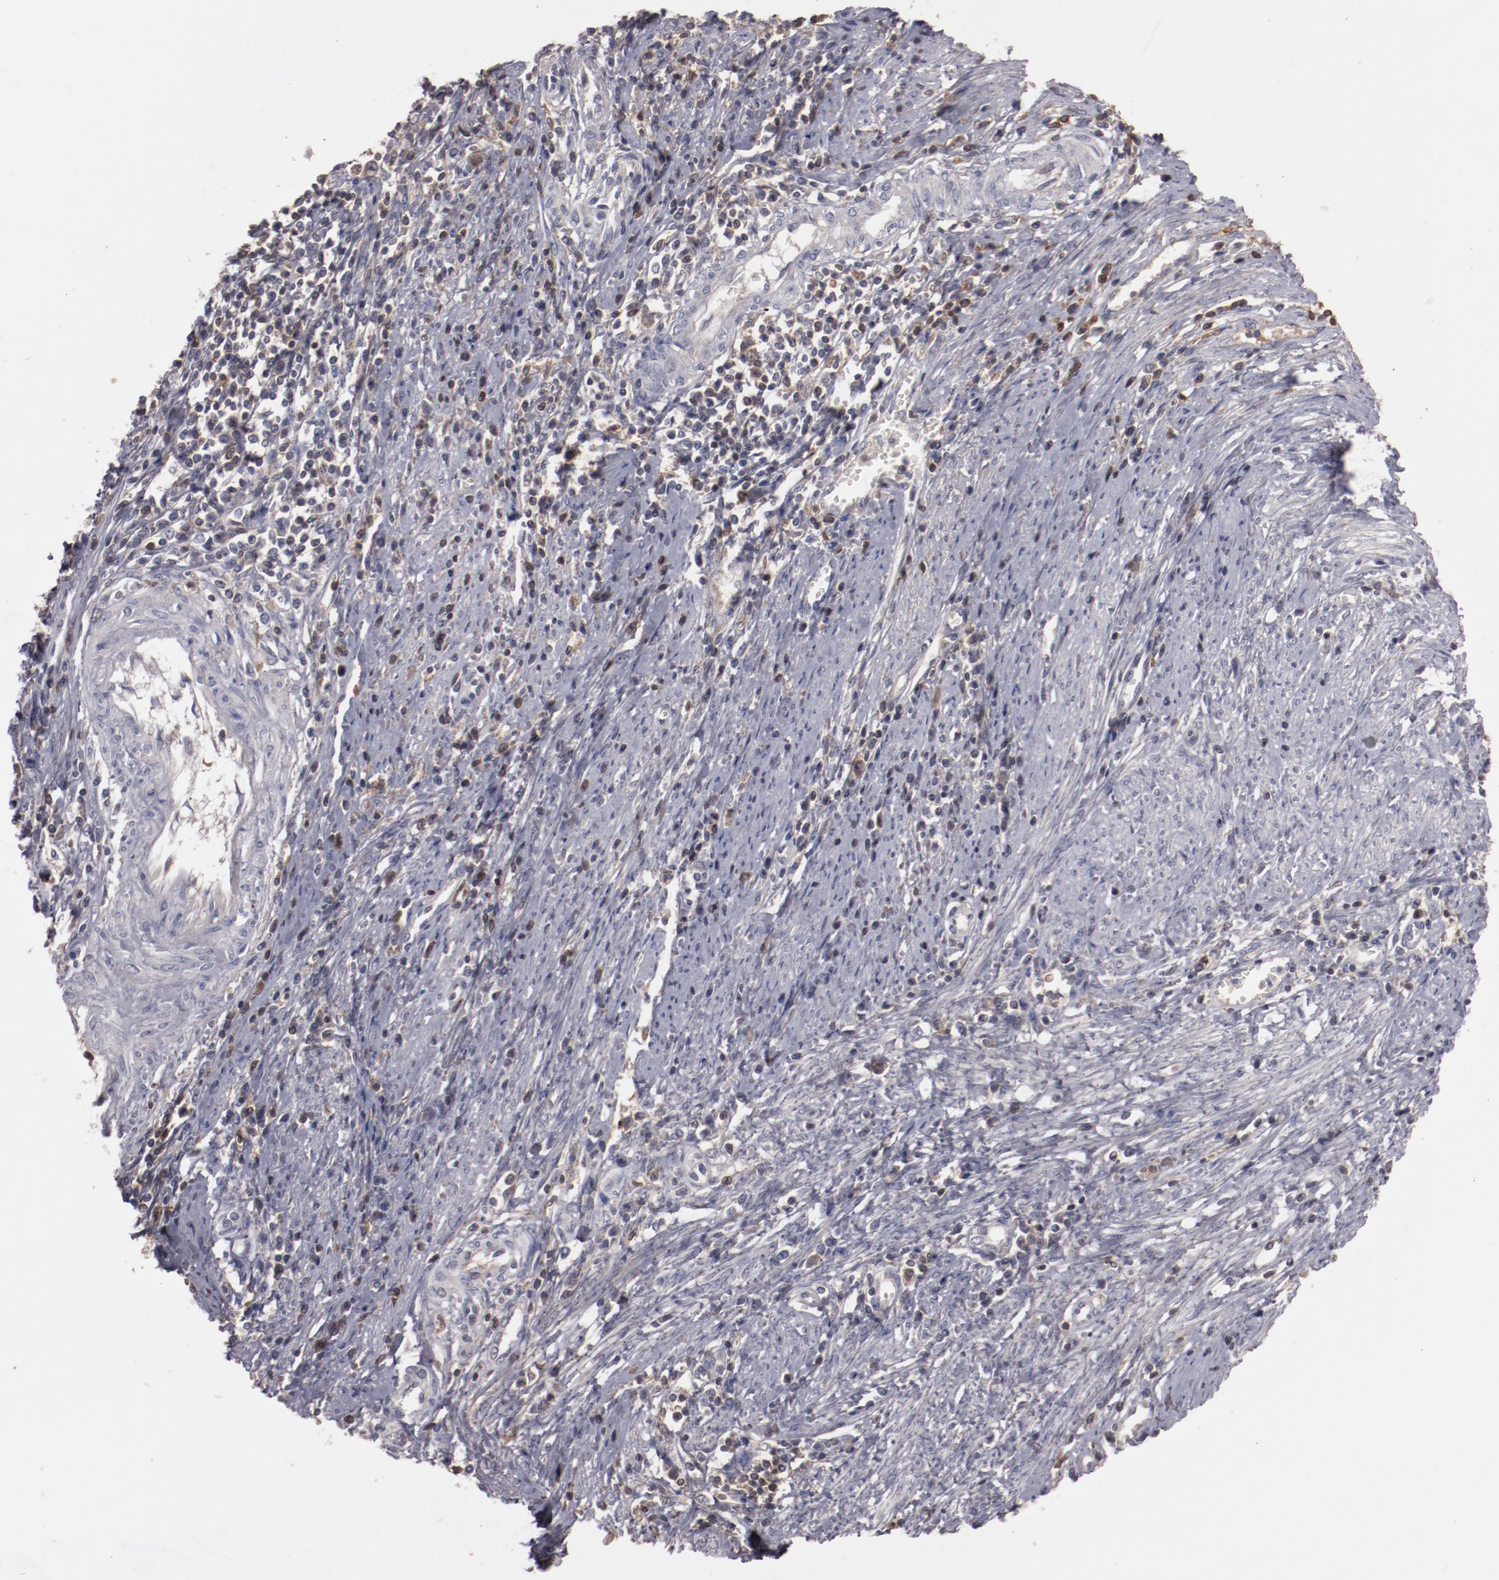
{"staining": {"intensity": "weak", "quantity": "<25%", "location": "cytoplasmic/membranous"}, "tissue": "cervical cancer", "cell_type": "Tumor cells", "image_type": "cancer", "snomed": [{"axis": "morphology", "description": "Adenocarcinoma, NOS"}, {"axis": "topography", "description": "Cervix"}], "caption": "Immunohistochemistry photomicrograph of neoplastic tissue: human cervical cancer stained with DAB (3,3'-diaminobenzidine) exhibits no significant protein positivity in tumor cells.", "gene": "MBL2", "patient": {"sex": "female", "age": 36}}